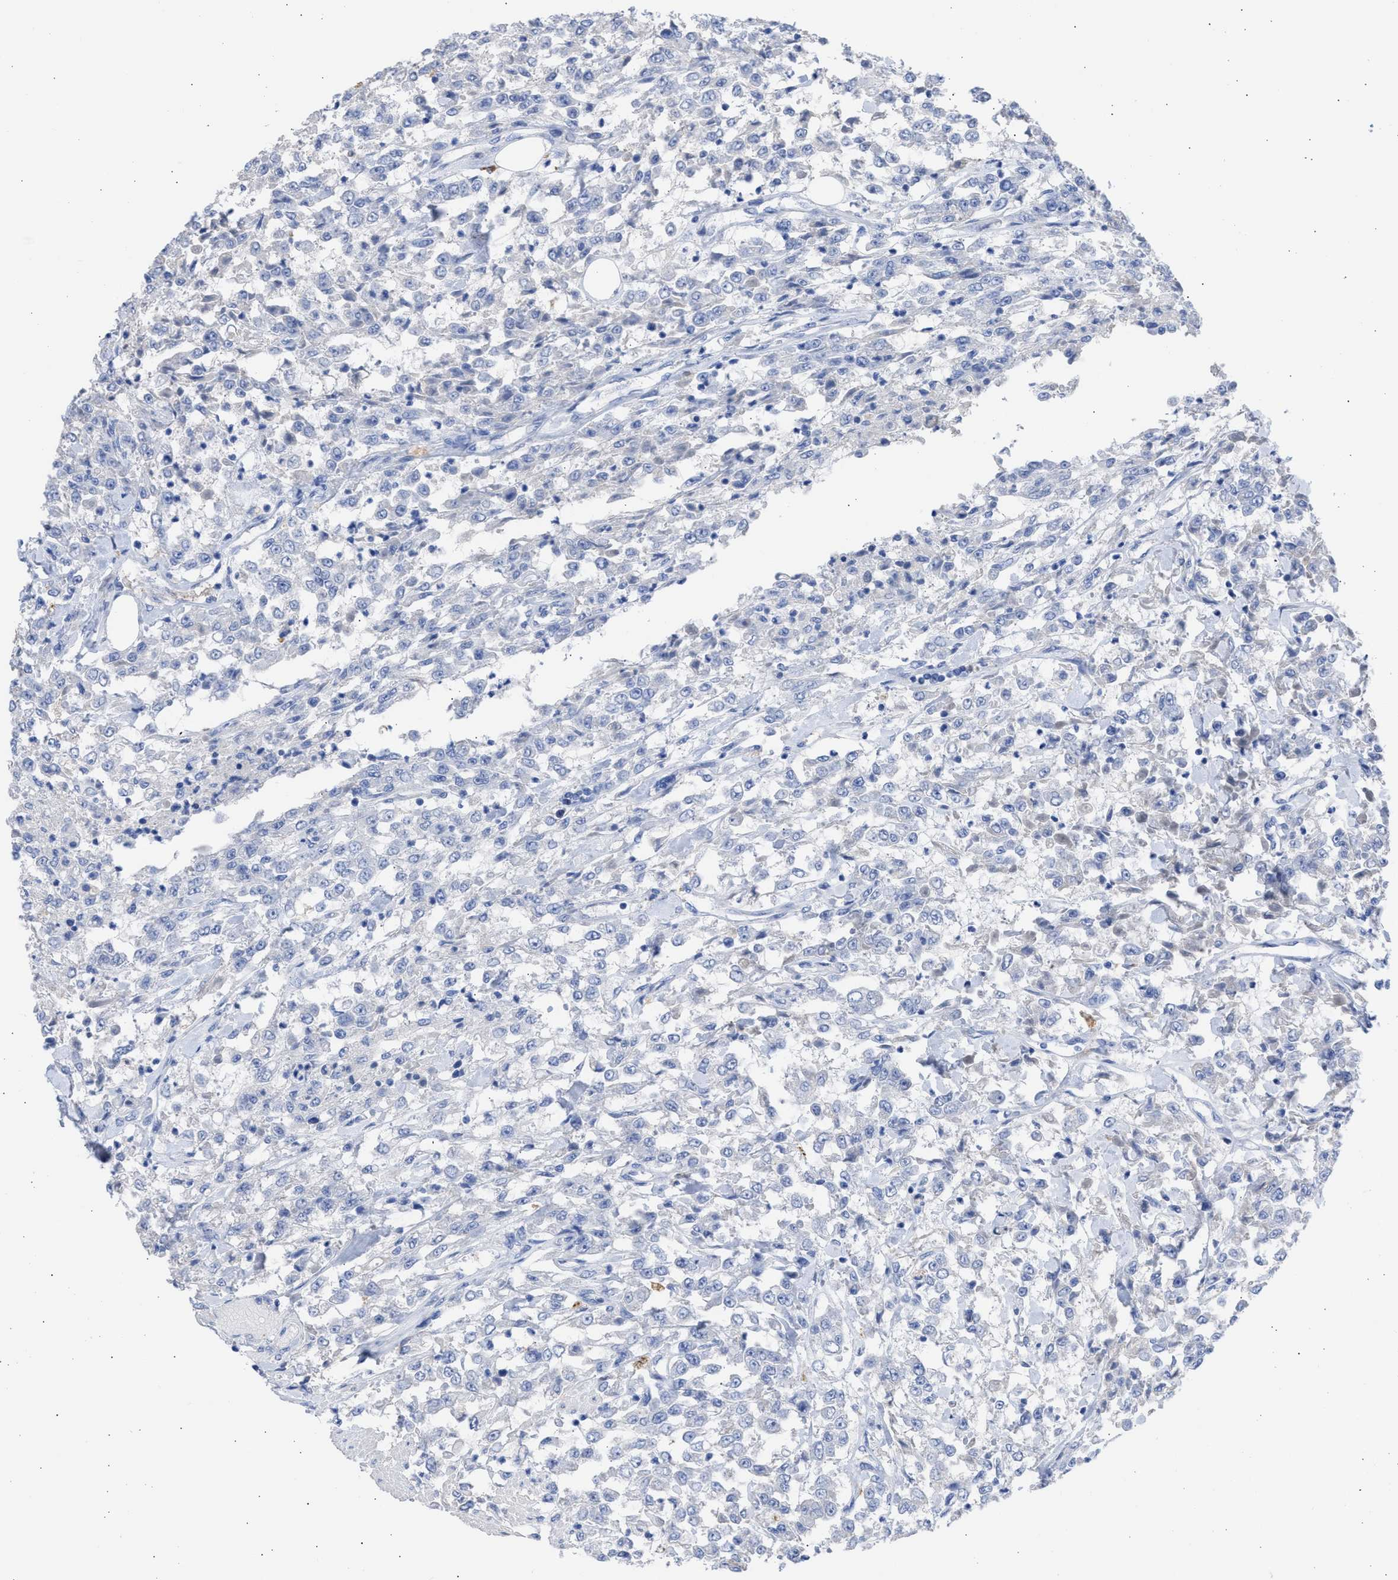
{"staining": {"intensity": "negative", "quantity": "none", "location": "none"}, "tissue": "urothelial cancer", "cell_type": "Tumor cells", "image_type": "cancer", "snomed": [{"axis": "morphology", "description": "Urothelial carcinoma, High grade"}, {"axis": "topography", "description": "Urinary bladder"}], "caption": "Urothelial carcinoma (high-grade) was stained to show a protein in brown. There is no significant expression in tumor cells.", "gene": "RSPH1", "patient": {"sex": "male", "age": 46}}